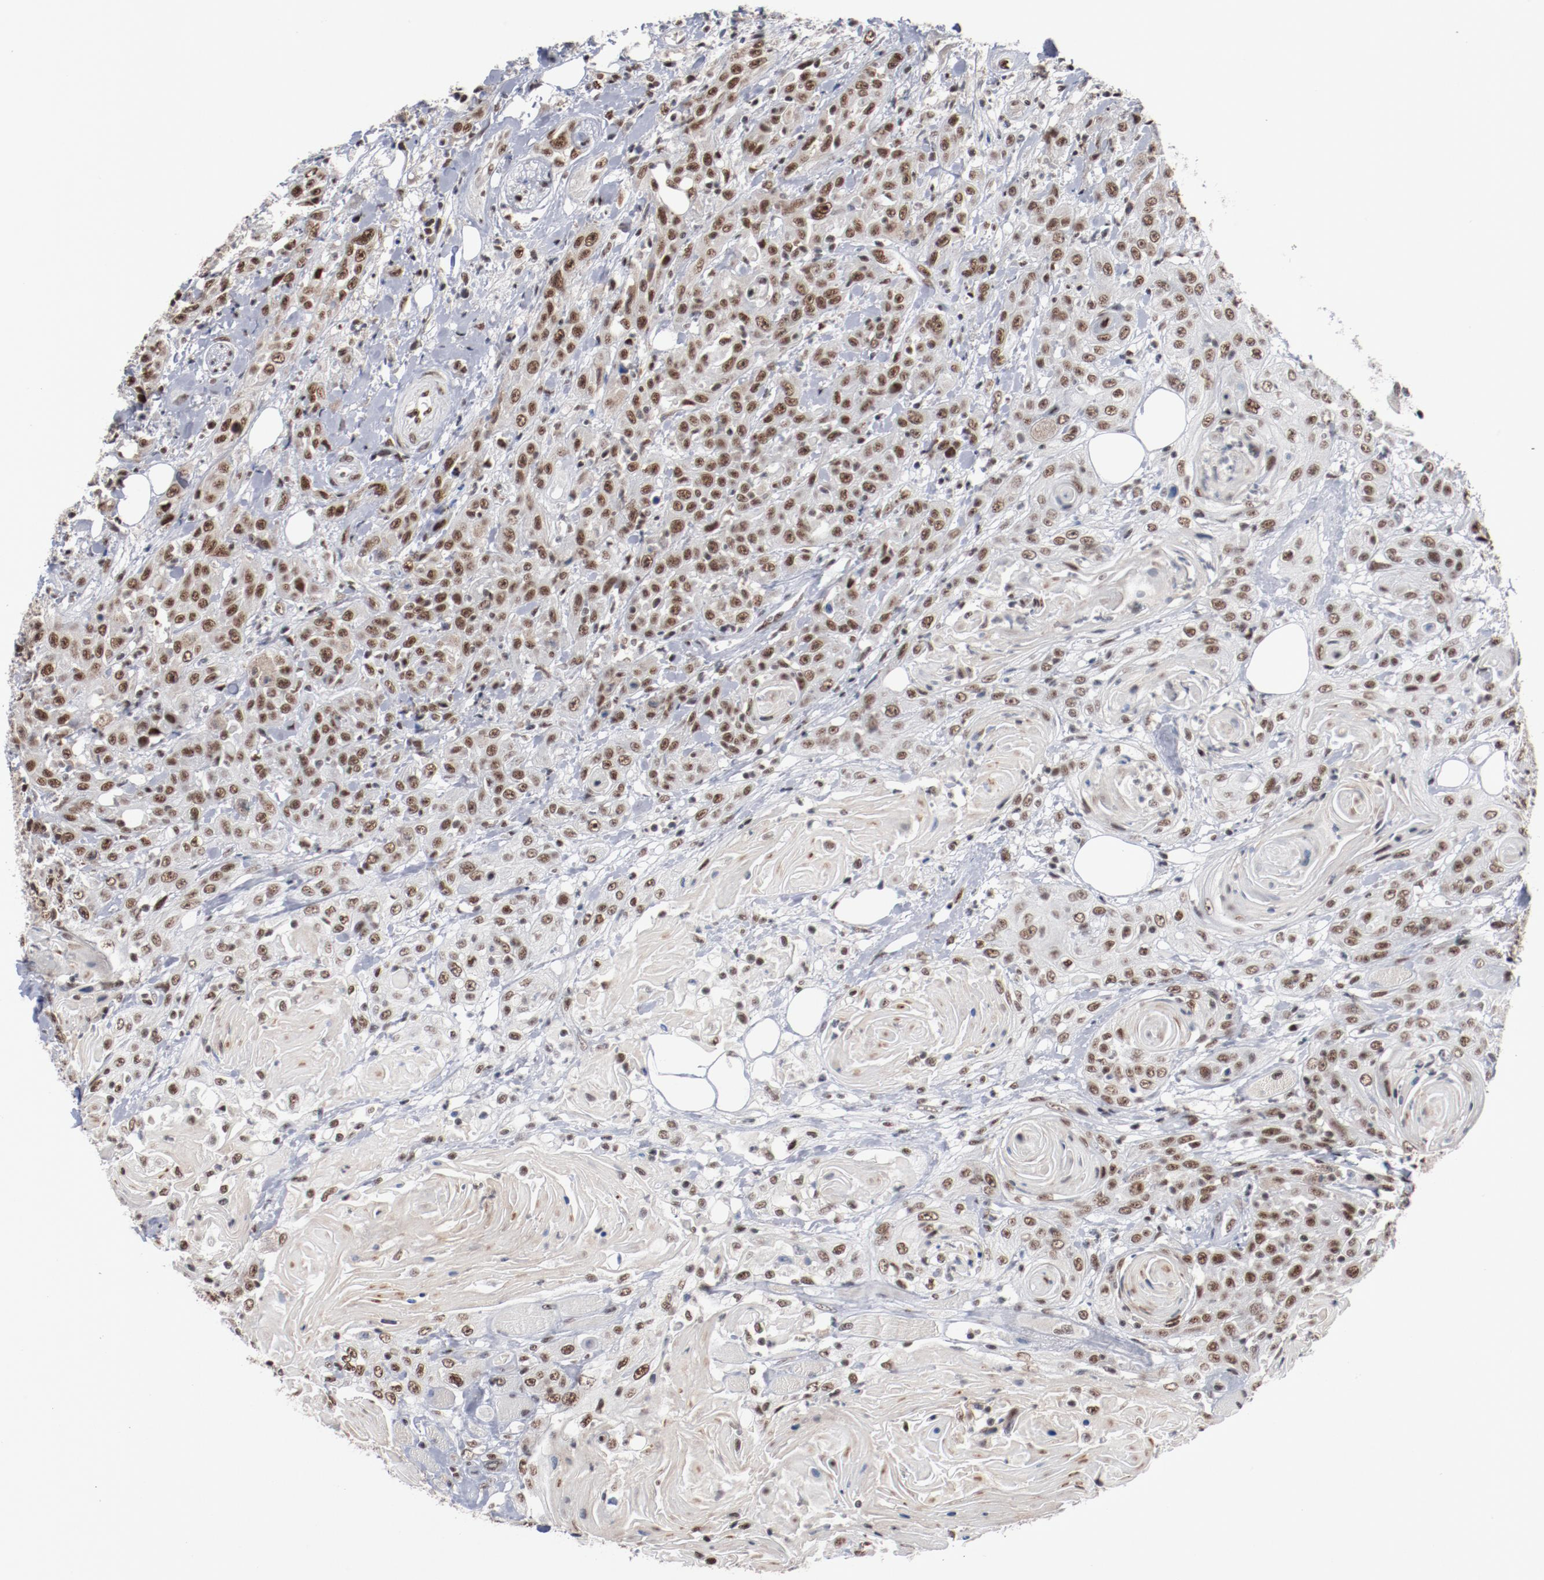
{"staining": {"intensity": "moderate", "quantity": ">75%", "location": "cytoplasmic/membranous,nuclear"}, "tissue": "head and neck cancer", "cell_type": "Tumor cells", "image_type": "cancer", "snomed": [{"axis": "morphology", "description": "Squamous cell carcinoma, NOS"}, {"axis": "topography", "description": "Head-Neck"}], "caption": "DAB immunohistochemical staining of head and neck cancer displays moderate cytoplasmic/membranous and nuclear protein expression in about >75% of tumor cells.", "gene": "BUB3", "patient": {"sex": "female", "age": 84}}